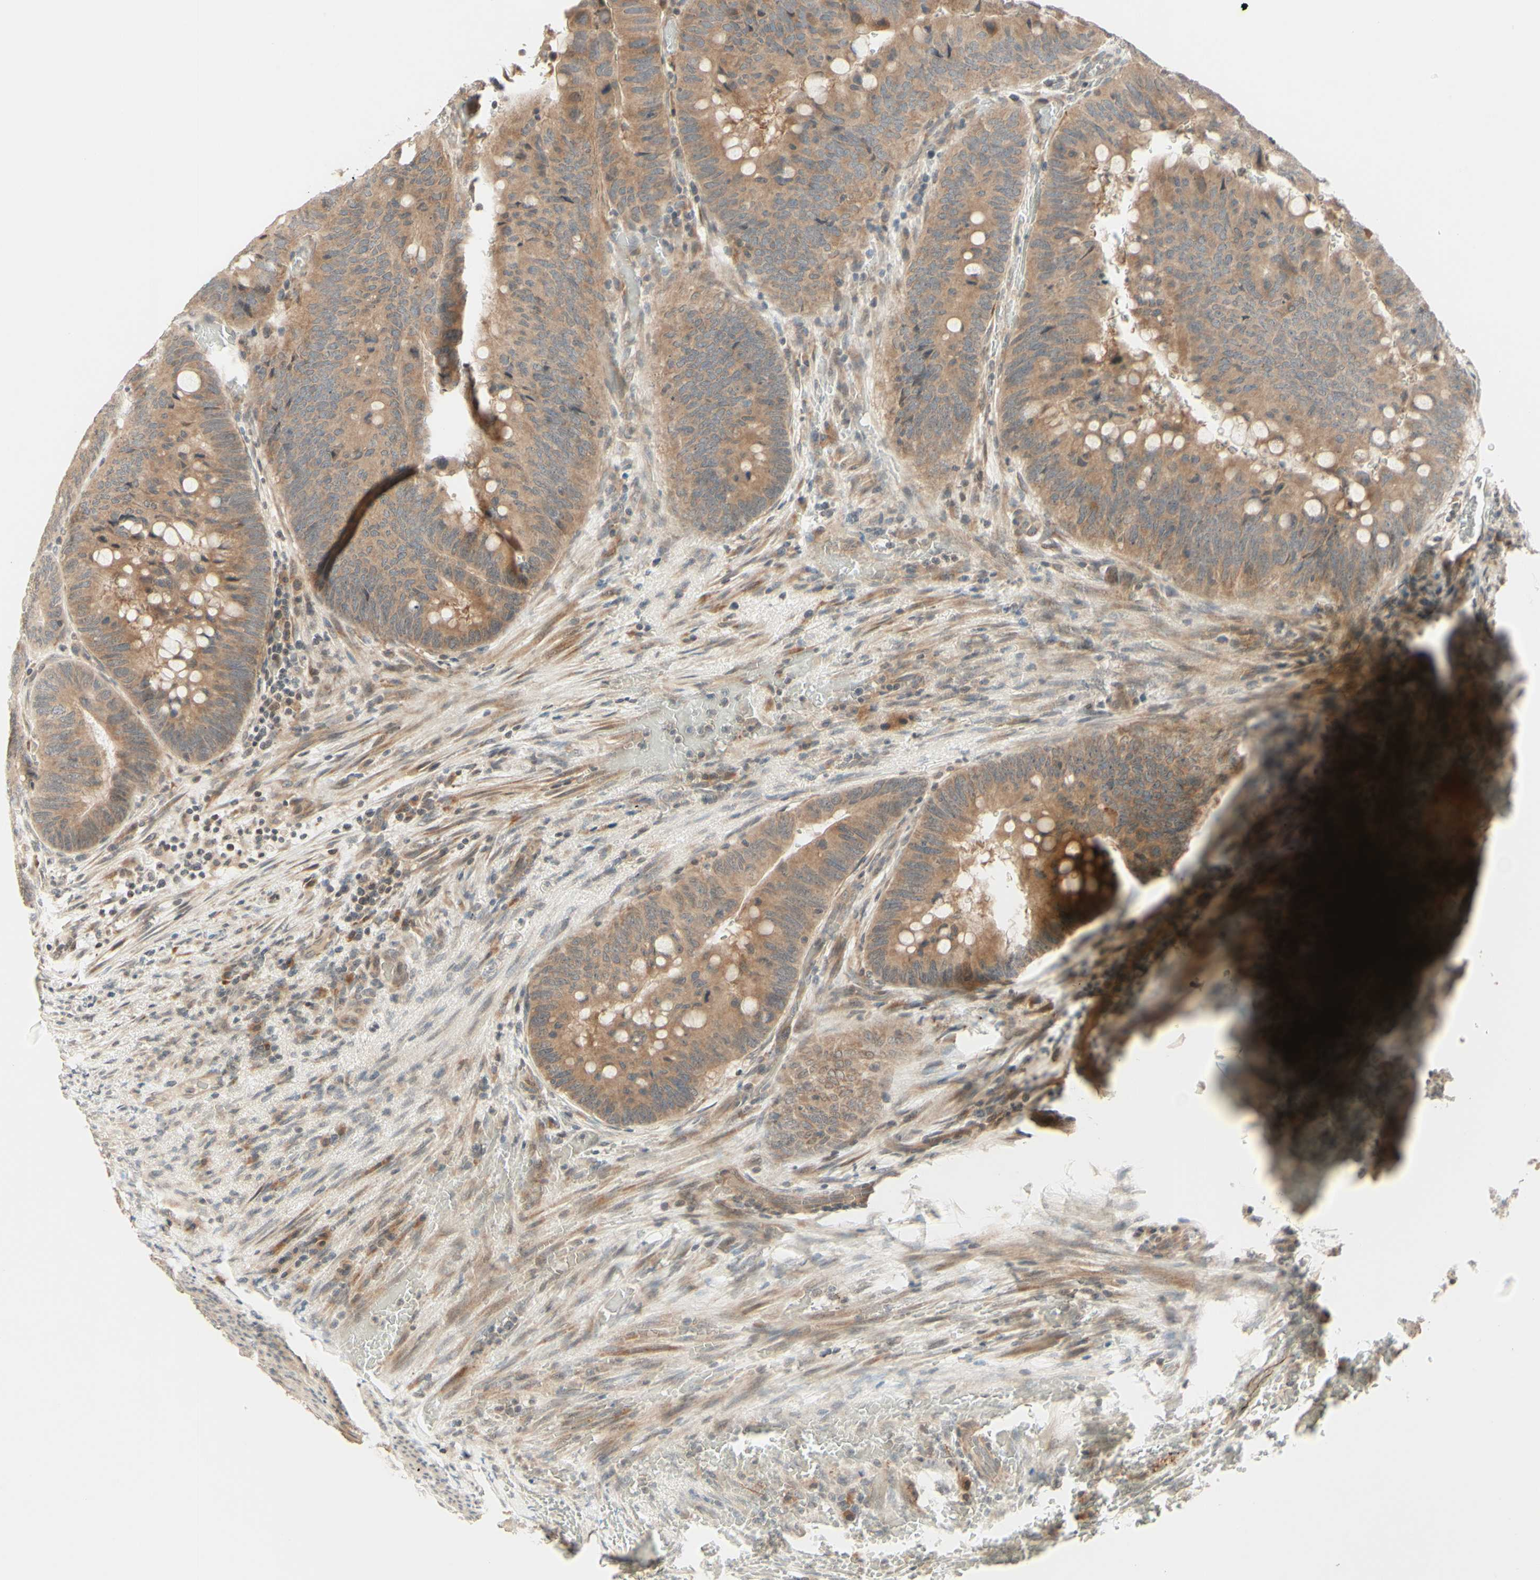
{"staining": {"intensity": "weak", "quantity": ">75%", "location": "cytoplasmic/membranous"}, "tissue": "colorectal cancer", "cell_type": "Tumor cells", "image_type": "cancer", "snomed": [{"axis": "morphology", "description": "Normal tissue, NOS"}, {"axis": "morphology", "description": "Adenocarcinoma, NOS"}, {"axis": "topography", "description": "Rectum"}, {"axis": "topography", "description": "Peripheral nerve tissue"}], "caption": "Immunohistochemistry image of human colorectal cancer stained for a protein (brown), which reveals low levels of weak cytoplasmic/membranous expression in approximately >75% of tumor cells.", "gene": "ZW10", "patient": {"sex": "male", "age": 92}}